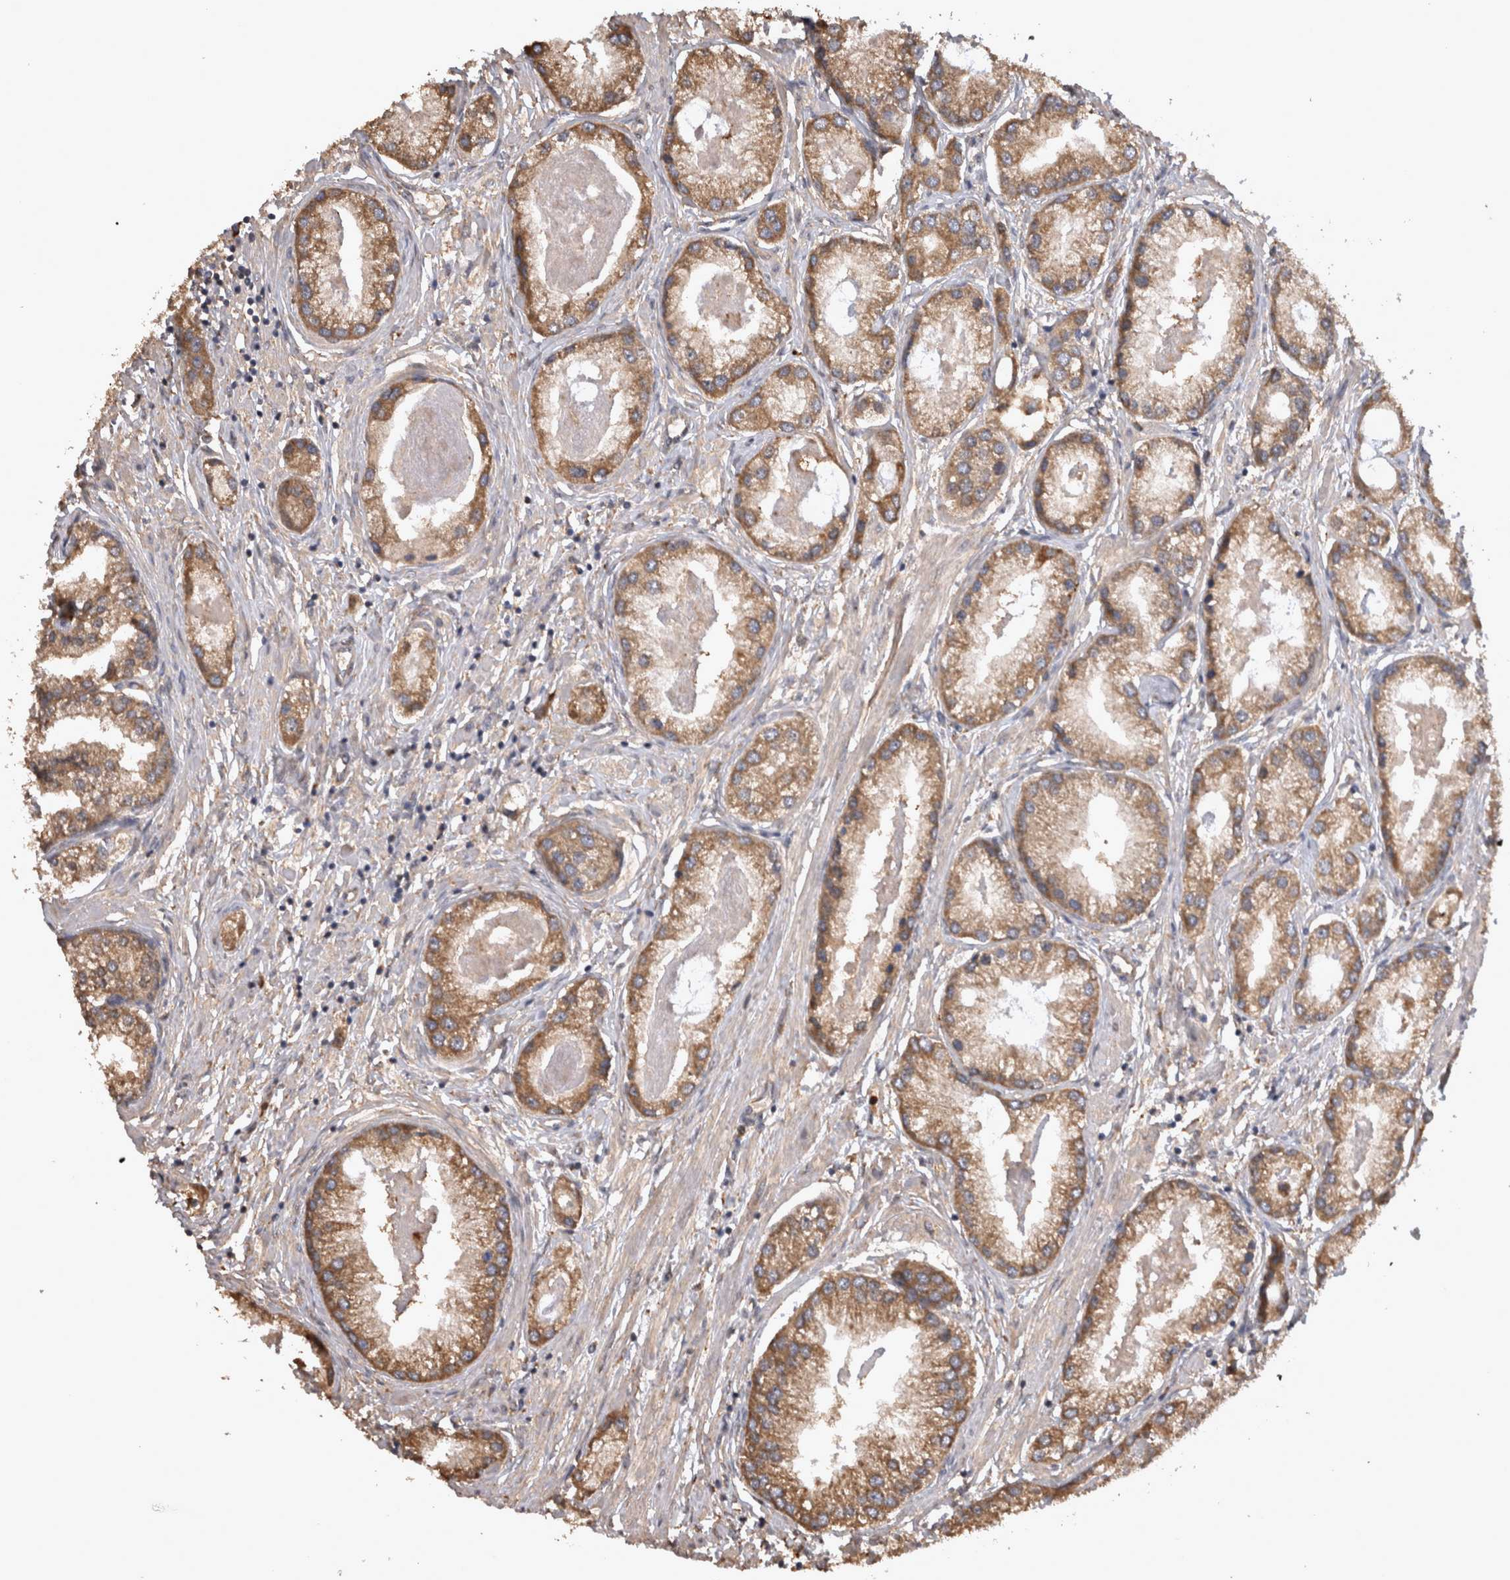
{"staining": {"intensity": "moderate", "quantity": ">75%", "location": "cytoplasmic/membranous"}, "tissue": "prostate cancer", "cell_type": "Tumor cells", "image_type": "cancer", "snomed": [{"axis": "morphology", "description": "Adenocarcinoma, Low grade"}, {"axis": "topography", "description": "Prostate"}], "caption": "Immunohistochemical staining of human prostate adenocarcinoma (low-grade) exhibits moderate cytoplasmic/membranous protein positivity in approximately >75% of tumor cells.", "gene": "TMED7", "patient": {"sex": "male", "age": 62}}